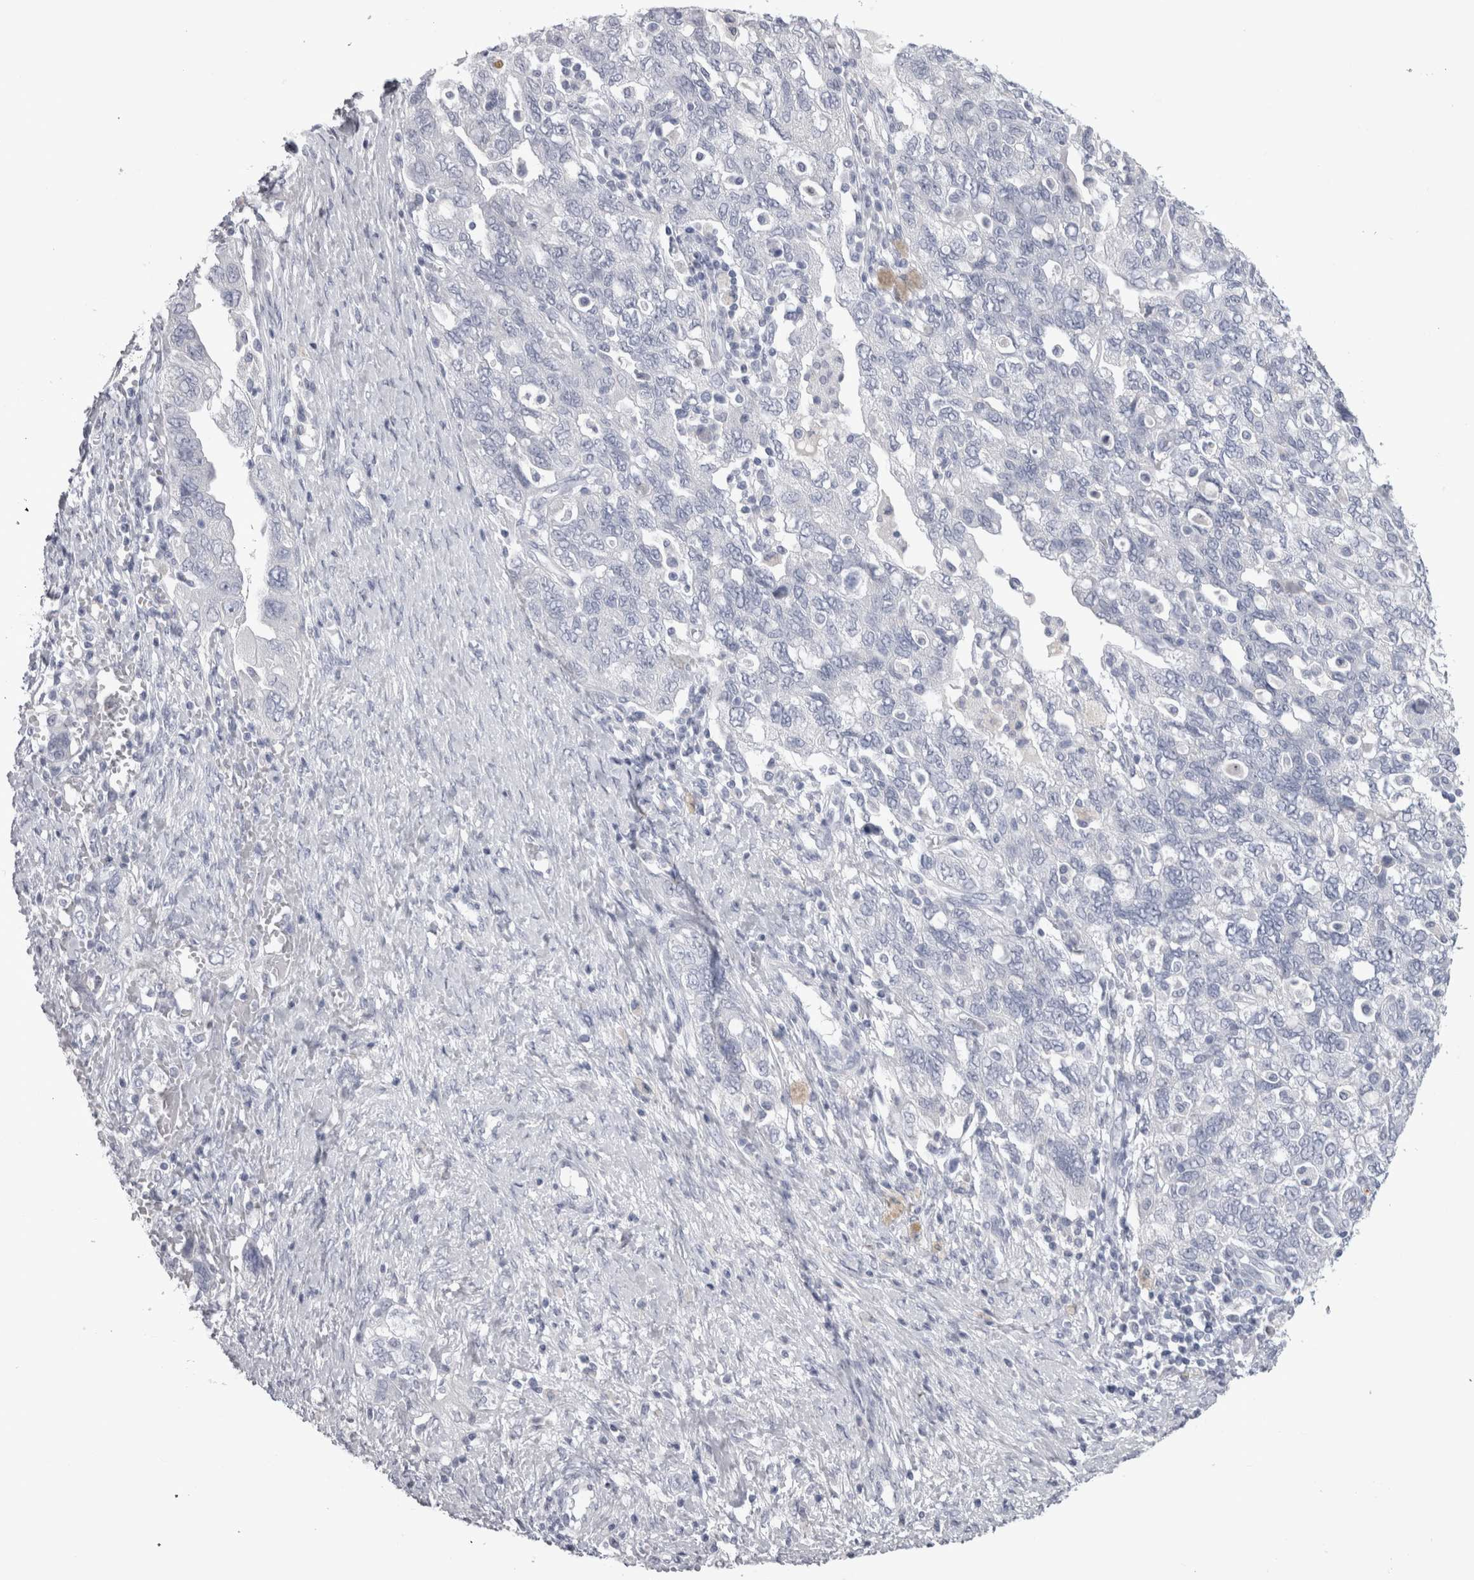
{"staining": {"intensity": "negative", "quantity": "none", "location": "none"}, "tissue": "ovarian cancer", "cell_type": "Tumor cells", "image_type": "cancer", "snomed": [{"axis": "morphology", "description": "Carcinoma, NOS"}, {"axis": "morphology", "description": "Cystadenocarcinoma, serous, NOS"}, {"axis": "topography", "description": "Ovary"}], "caption": "This is an immunohistochemistry photomicrograph of ovarian cancer (carcinoma). There is no positivity in tumor cells.", "gene": "ADAM2", "patient": {"sex": "female", "age": 69}}